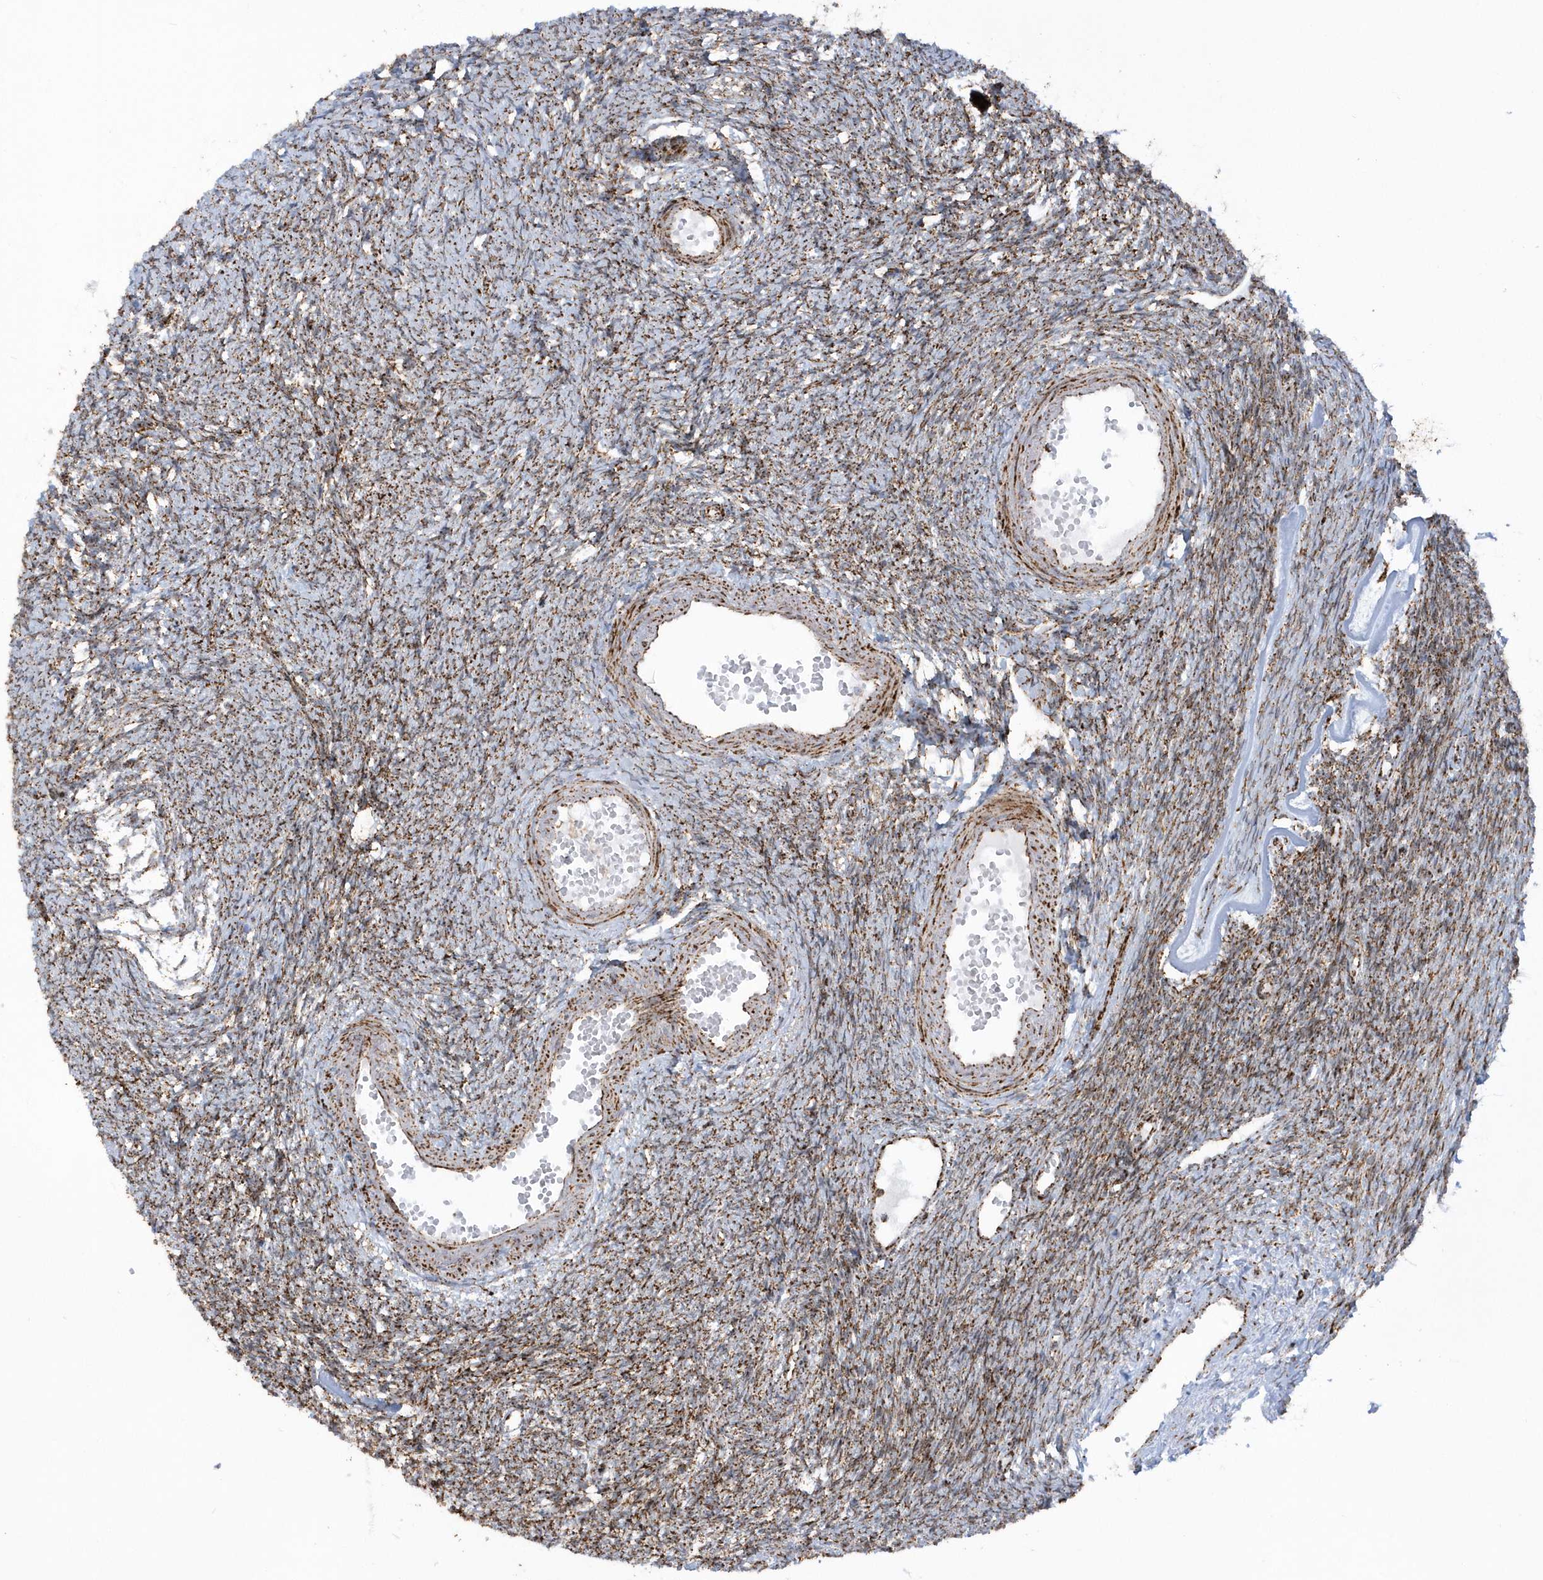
{"staining": {"intensity": "strong", "quantity": ">75%", "location": "cytoplasmic/membranous"}, "tissue": "ovary", "cell_type": "Follicle cells", "image_type": "normal", "snomed": [{"axis": "morphology", "description": "Normal tissue, NOS"}, {"axis": "morphology", "description": "Cyst, NOS"}, {"axis": "topography", "description": "Ovary"}], "caption": "DAB (3,3'-diaminobenzidine) immunohistochemical staining of benign human ovary displays strong cytoplasmic/membranous protein expression in about >75% of follicle cells.", "gene": "CRY2", "patient": {"sex": "female", "age": 33}}